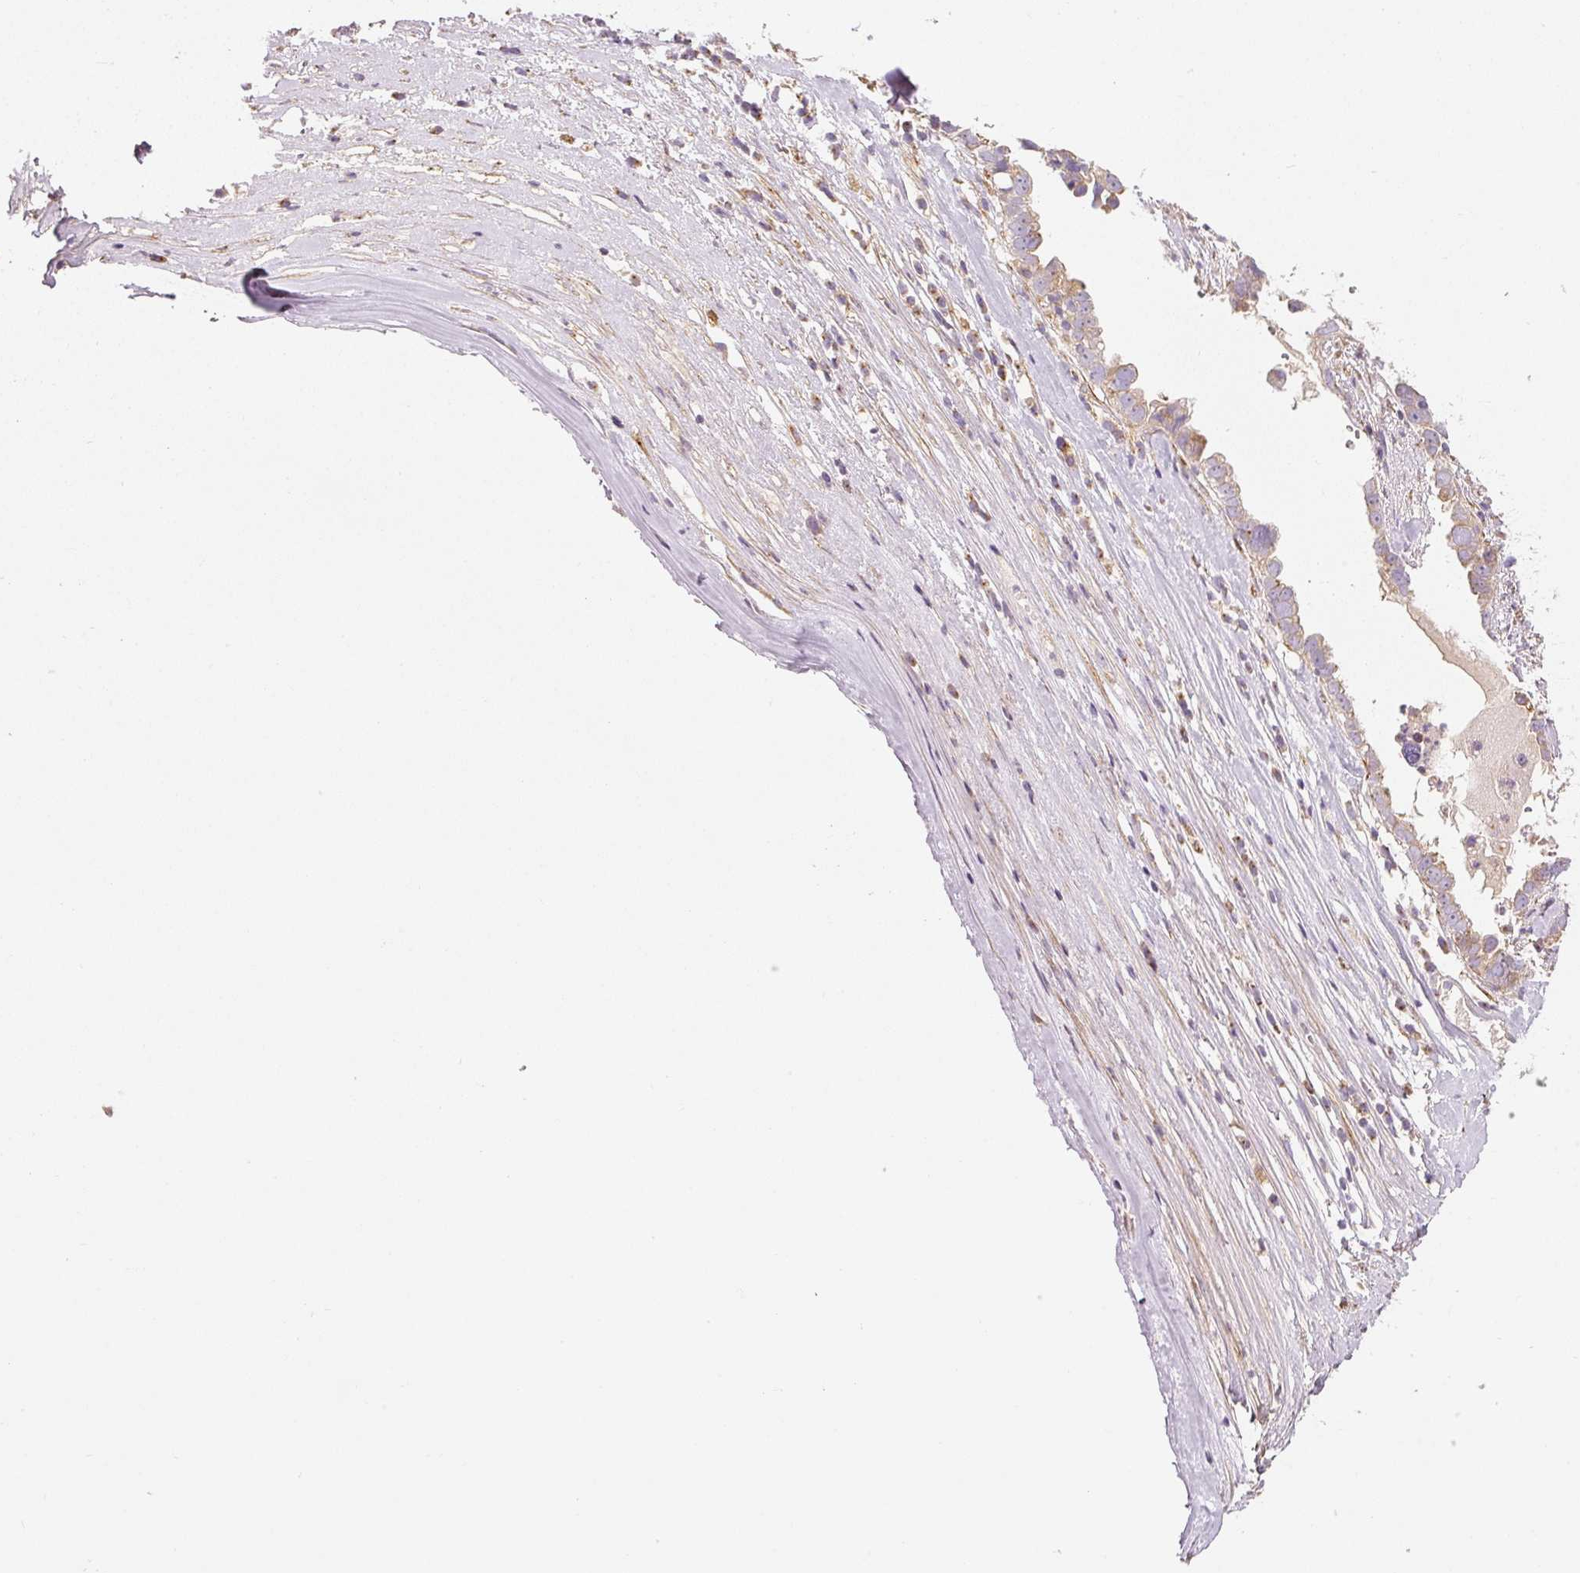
{"staining": {"intensity": "weak", "quantity": ">75%", "location": "cytoplasmic/membranous"}, "tissue": "ovarian cancer", "cell_type": "Tumor cells", "image_type": "cancer", "snomed": [{"axis": "morphology", "description": "Carcinoma, endometroid"}, {"axis": "topography", "description": "Ovary"}], "caption": "A low amount of weak cytoplasmic/membranous staining is seen in about >75% of tumor cells in ovarian cancer tissue. The staining is performed using DAB (3,3'-diaminobenzidine) brown chromogen to label protein expression. The nuclei are counter-stained blue using hematoxylin.", "gene": "RNF167", "patient": {"sex": "female", "age": 62}}